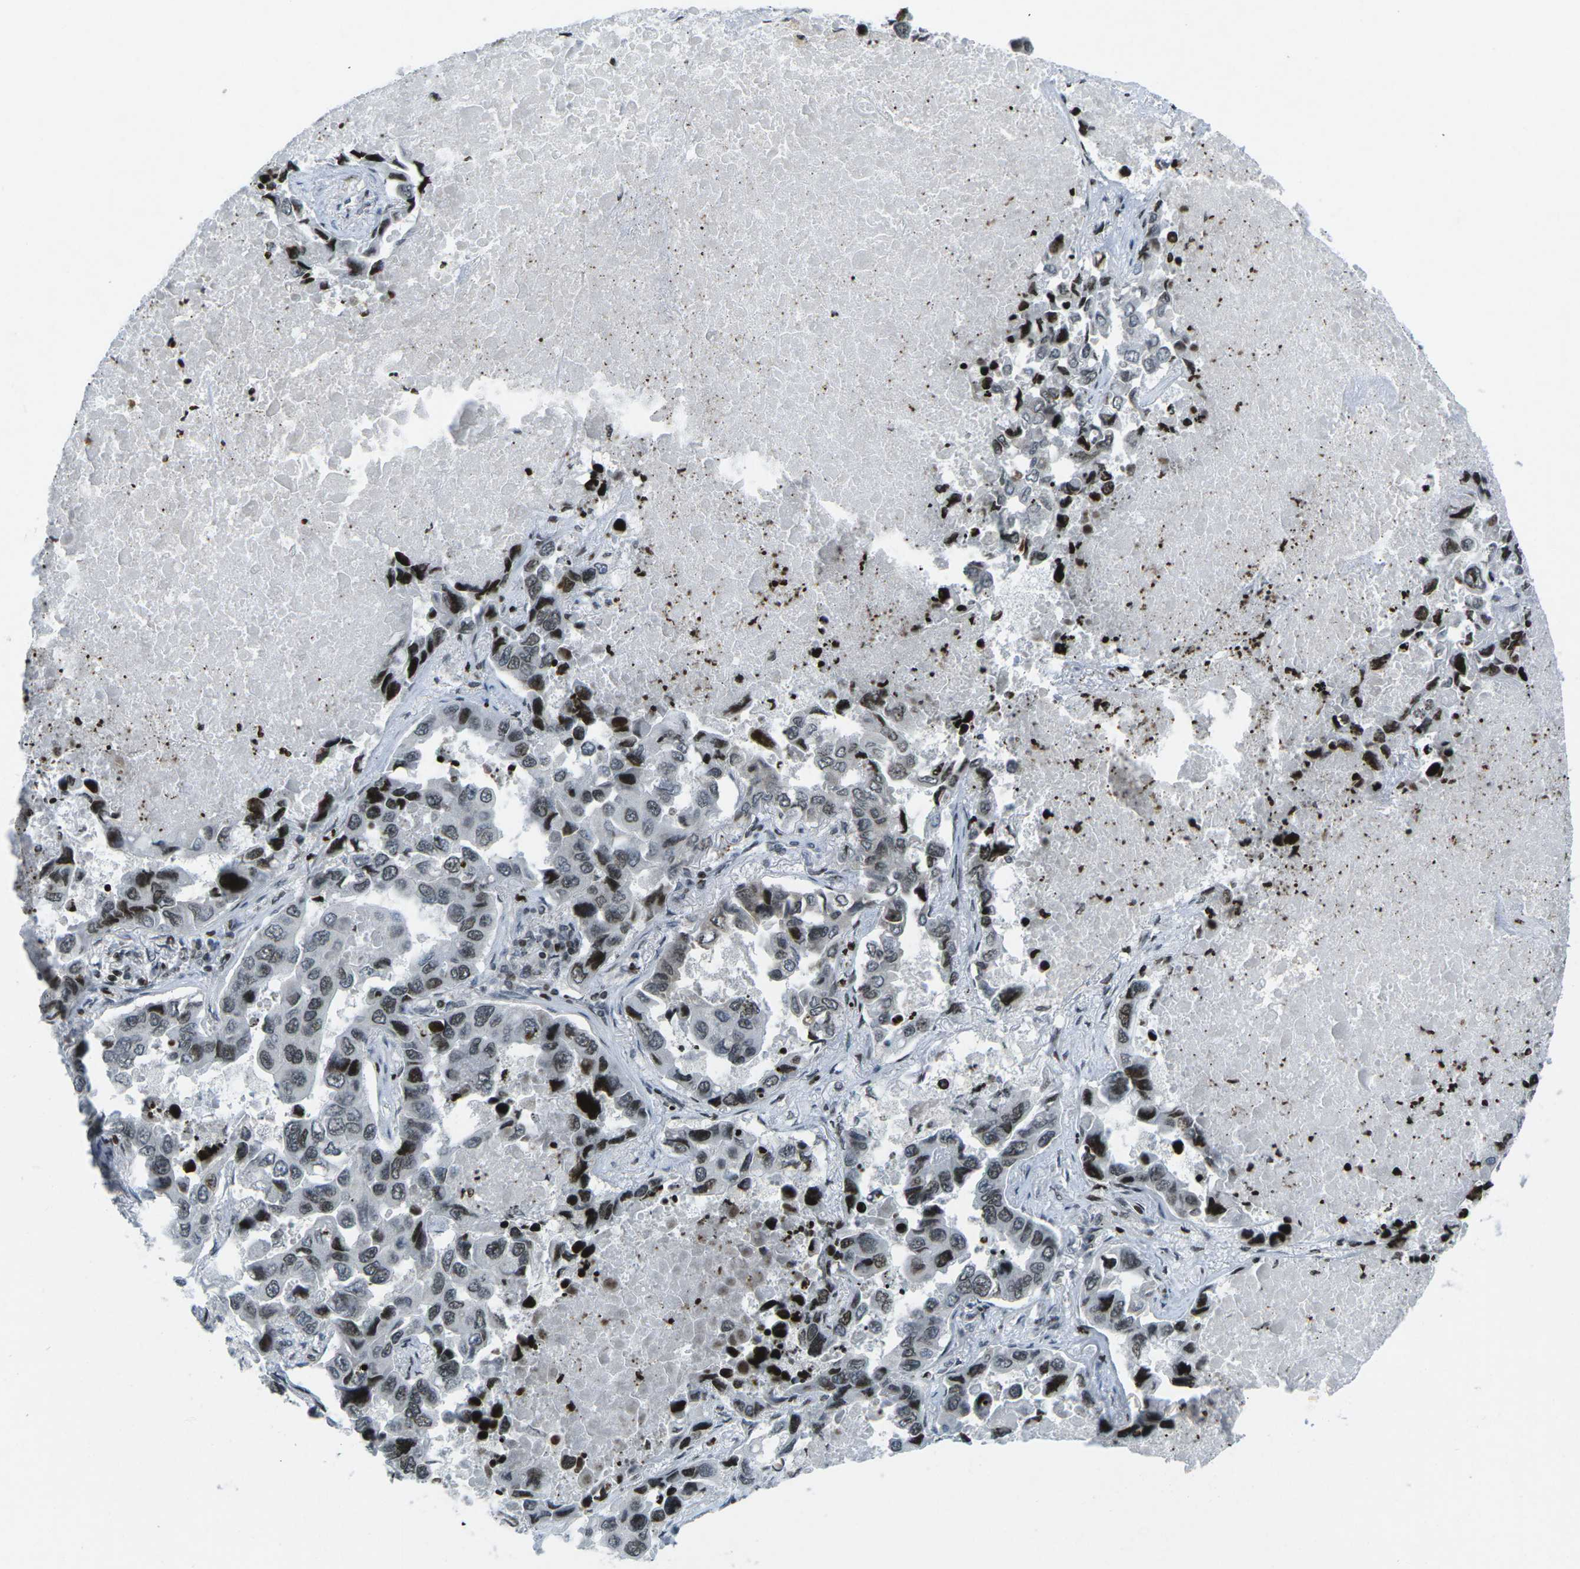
{"staining": {"intensity": "strong", "quantity": "25%-75%", "location": "nuclear"}, "tissue": "lung cancer", "cell_type": "Tumor cells", "image_type": "cancer", "snomed": [{"axis": "morphology", "description": "Adenocarcinoma, NOS"}, {"axis": "topography", "description": "Lung"}], "caption": "Lung cancer (adenocarcinoma) stained for a protein displays strong nuclear positivity in tumor cells. The staining was performed using DAB (3,3'-diaminobenzidine), with brown indicating positive protein expression. Nuclei are stained blue with hematoxylin.", "gene": "EME1", "patient": {"sex": "male", "age": 64}}